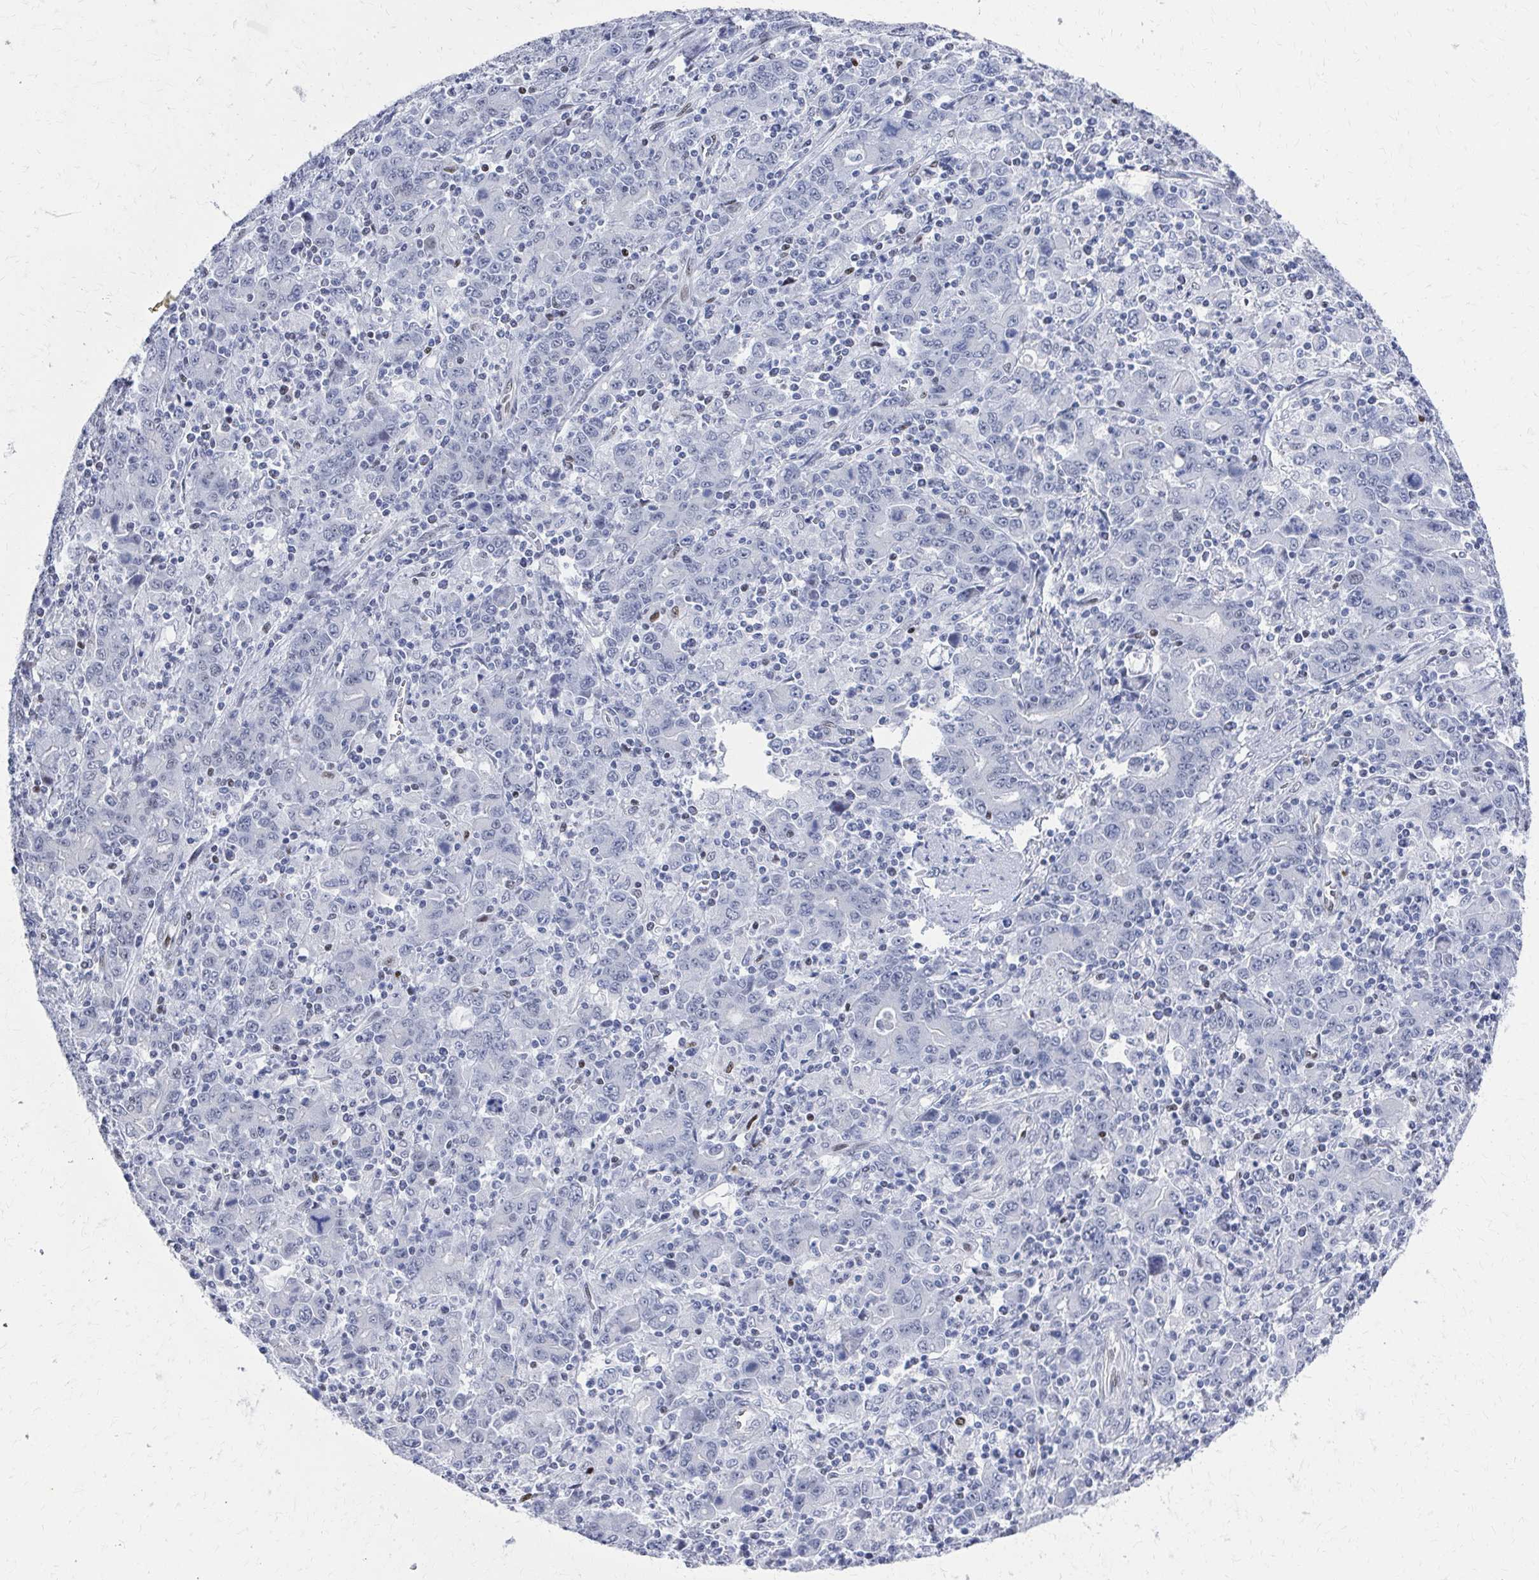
{"staining": {"intensity": "negative", "quantity": "none", "location": "none"}, "tissue": "stomach cancer", "cell_type": "Tumor cells", "image_type": "cancer", "snomed": [{"axis": "morphology", "description": "Adenocarcinoma, NOS"}, {"axis": "topography", "description": "Stomach, upper"}], "caption": "A histopathology image of stomach cancer stained for a protein demonstrates no brown staining in tumor cells. Nuclei are stained in blue.", "gene": "CDIN1", "patient": {"sex": "male", "age": 69}}